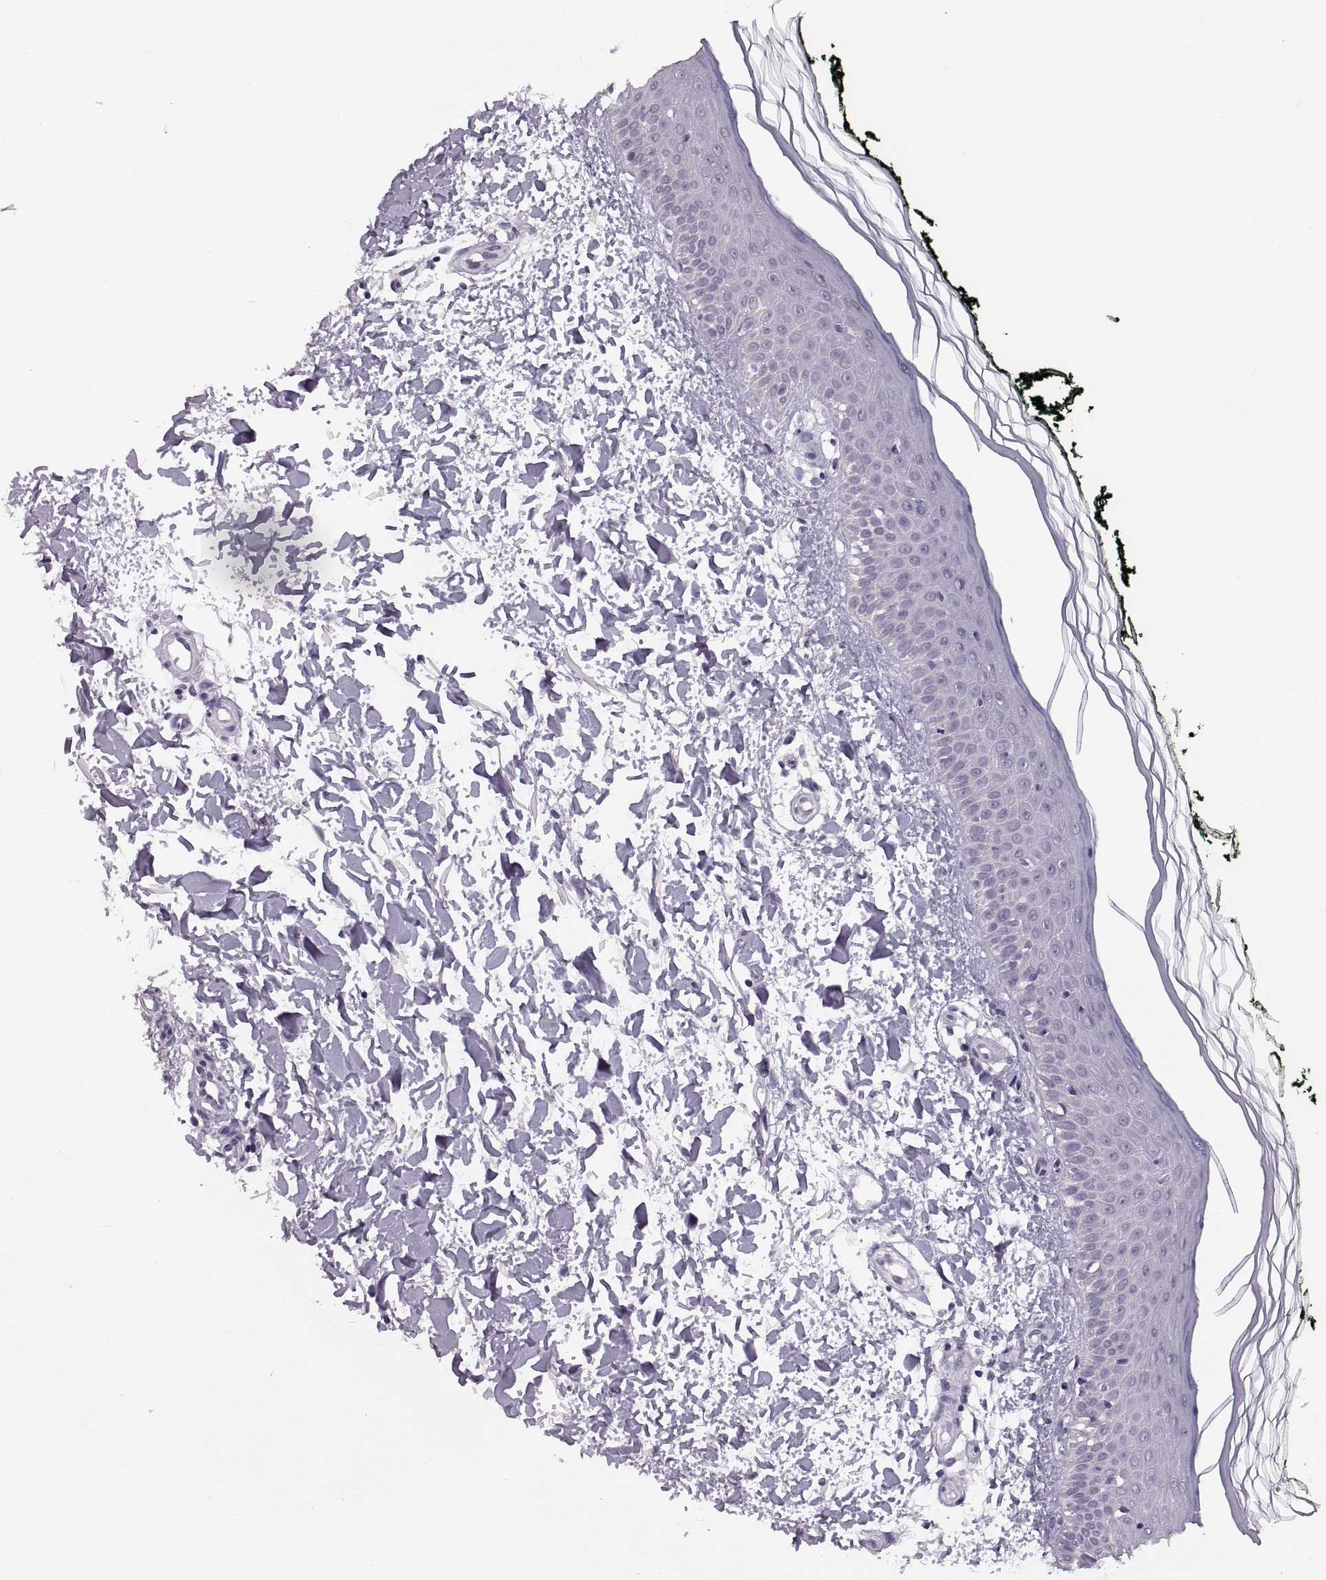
{"staining": {"intensity": "negative", "quantity": "none", "location": "none"}, "tissue": "skin", "cell_type": "Fibroblasts", "image_type": "normal", "snomed": [{"axis": "morphology", "description": "Normal tissue, NOS"}, {"axis": "topography", "description": "Skin"}], "caption": "A histopathology image of human skin is negative for staining in fibroblasts. (Stains: DAB immunohistochemistry with hematoxylin counter stain, Microscopy: brightfield microscopy at high magnification).", "gene": "ADH6", "patient": {"sex": "female", "age": 62}}